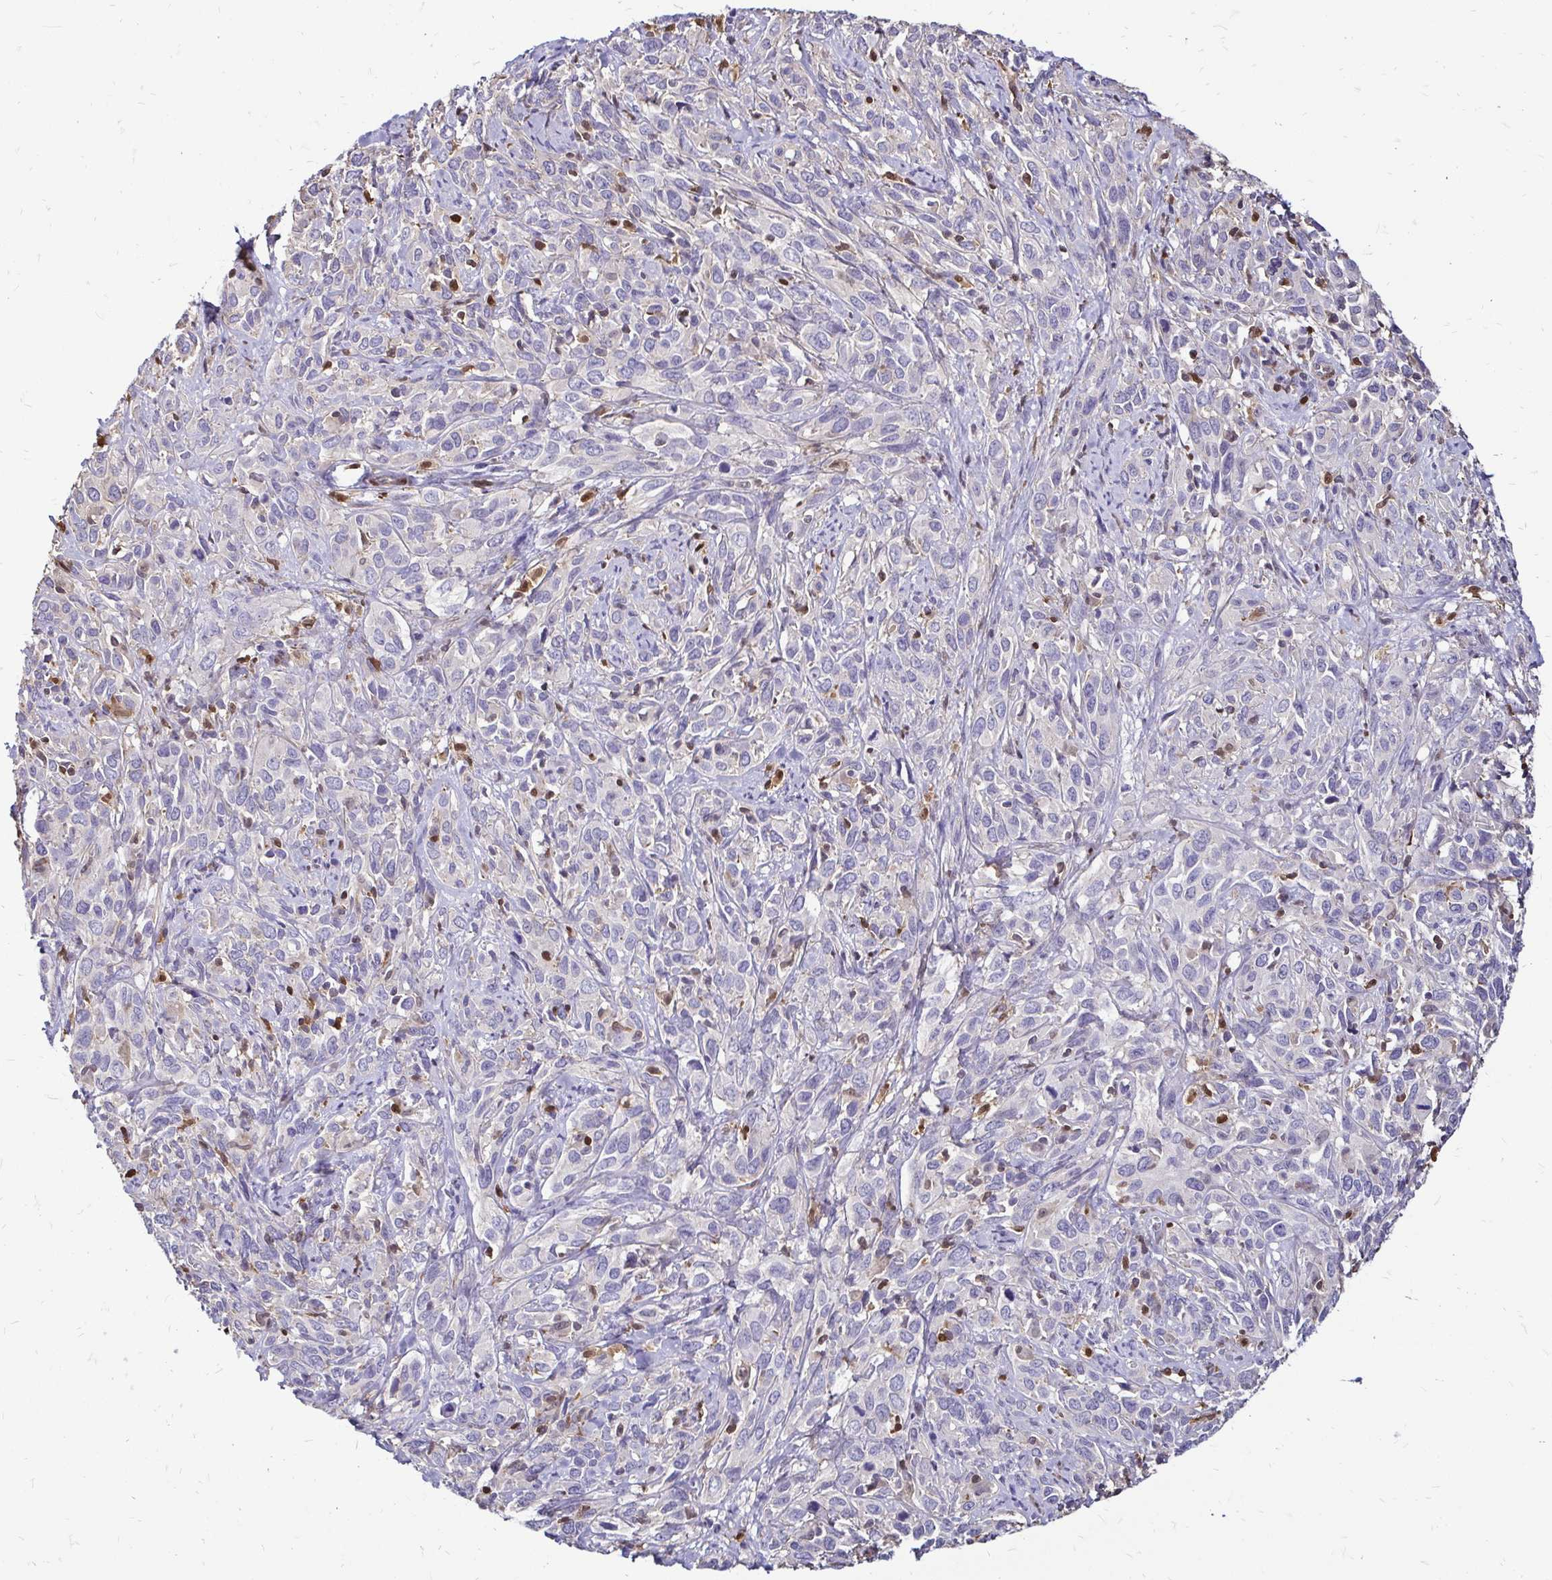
{"staining": {"intensity": "negative", "quantity": "none", "location": "none"}, "tissue": "cervical cancer", "cell_type": "Tumor cells", "image_type": "cancer", "snomed": [{"axis": "morphology", "description": "Normal tissue, NOS"}, {"axis": "morphology", "description": "Squamous cell carcinoma, NOS"}, {"axis": "topography", "description": "Cervix"}], "caption": "This micrograph is of cervical squamous cell carcinoma stained with IHC to label a protein in brown with the nuclei are counter-stained blue. There is no positivity in tumor cells.", "gene": "ZFP1", "patient": {"sex": "female", "age": 51}}